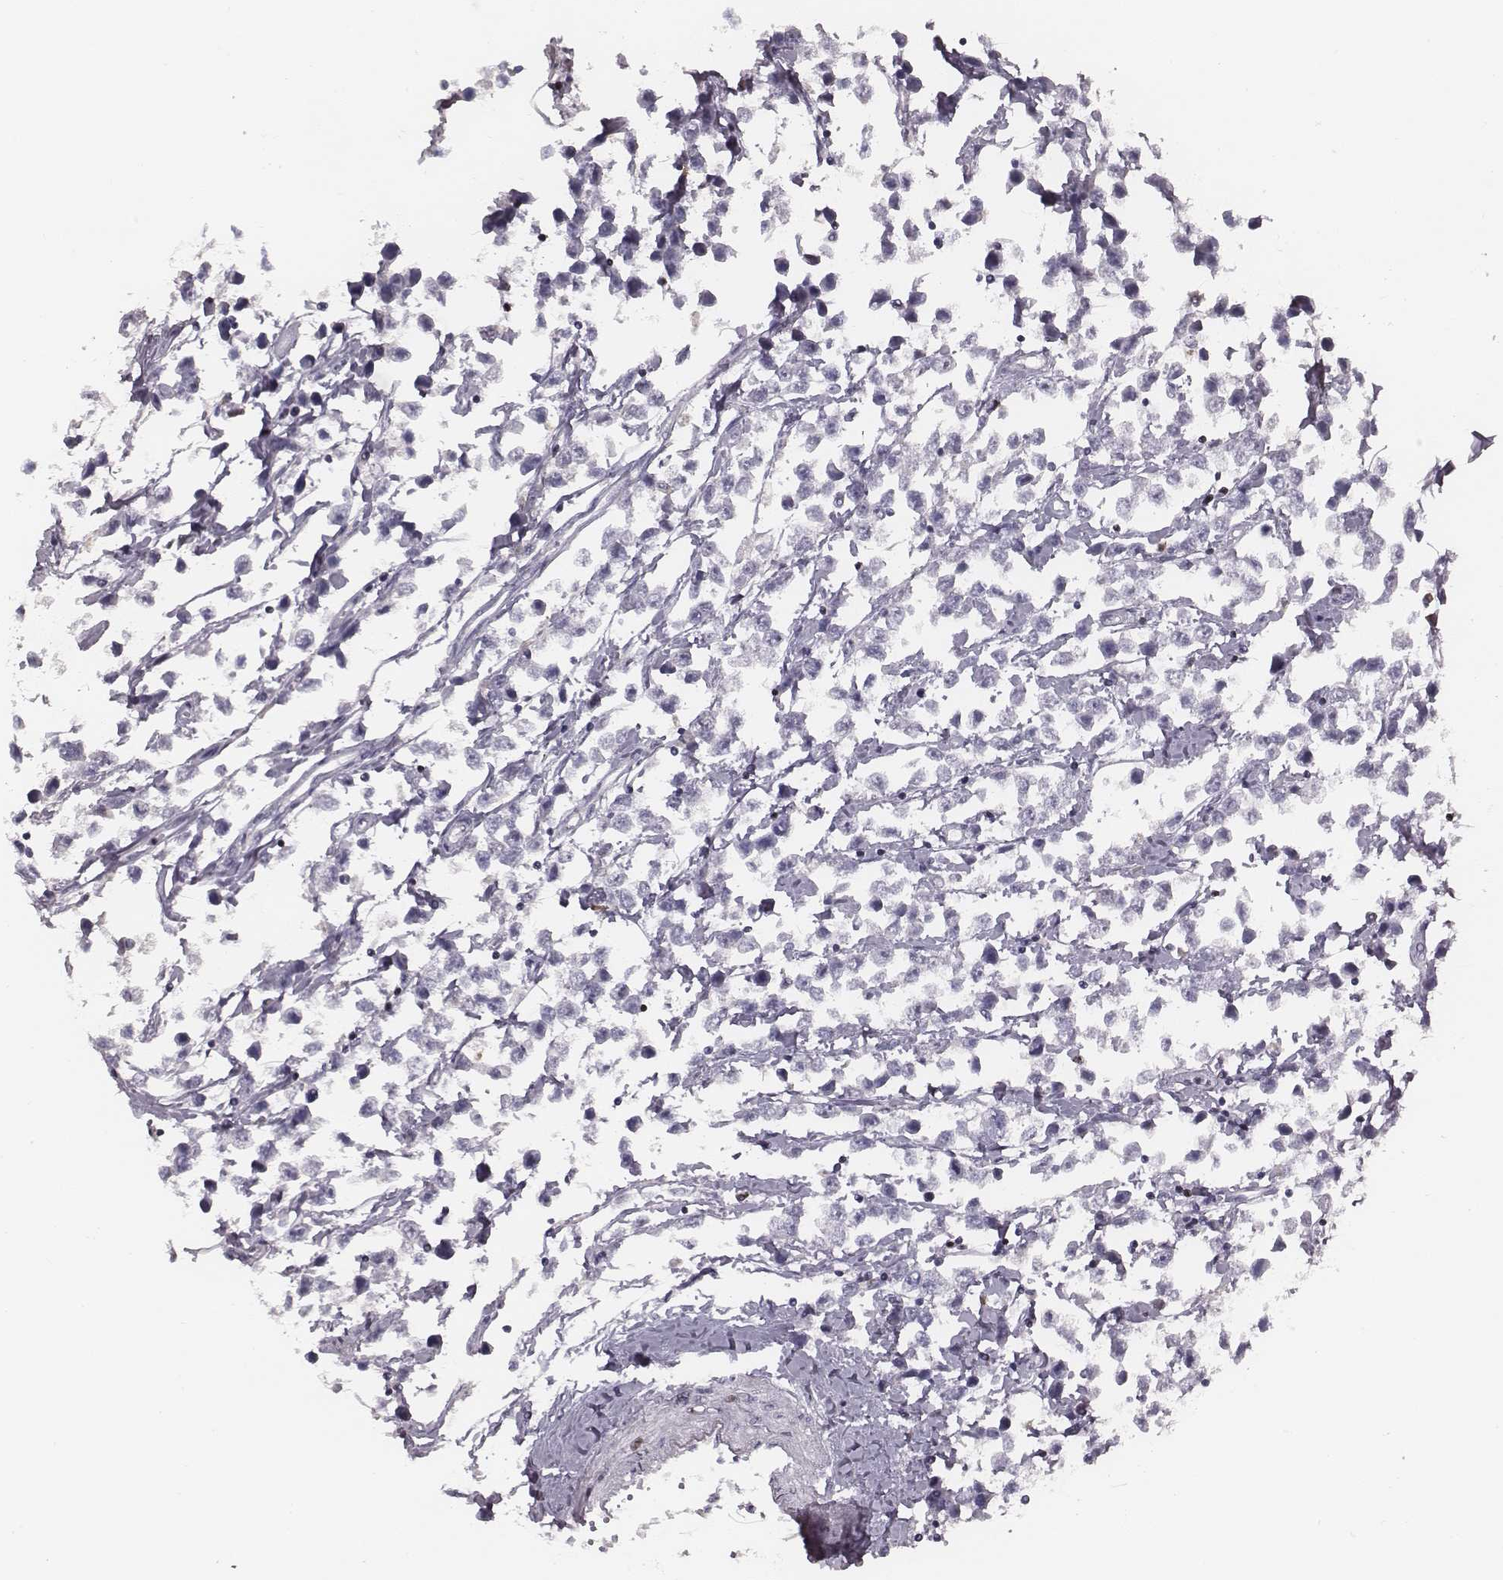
{"staining": {"intensity": "negative", "quantity": "none", "location": "none"}, "tissue": "testis cancer", "cell_type": "Tumor cells", "image_type": "cancer", "snomed": [{"axis": "morphology", "description": "Seminoma, NOS"}, {"axis": "topography", "description": "Testis"}], "caption": "Testis seminoma stained for a protein using IHC shows no staining tumor cells.", "gene": "NDC1", "patient": {"sex": "male", "age": 34}}